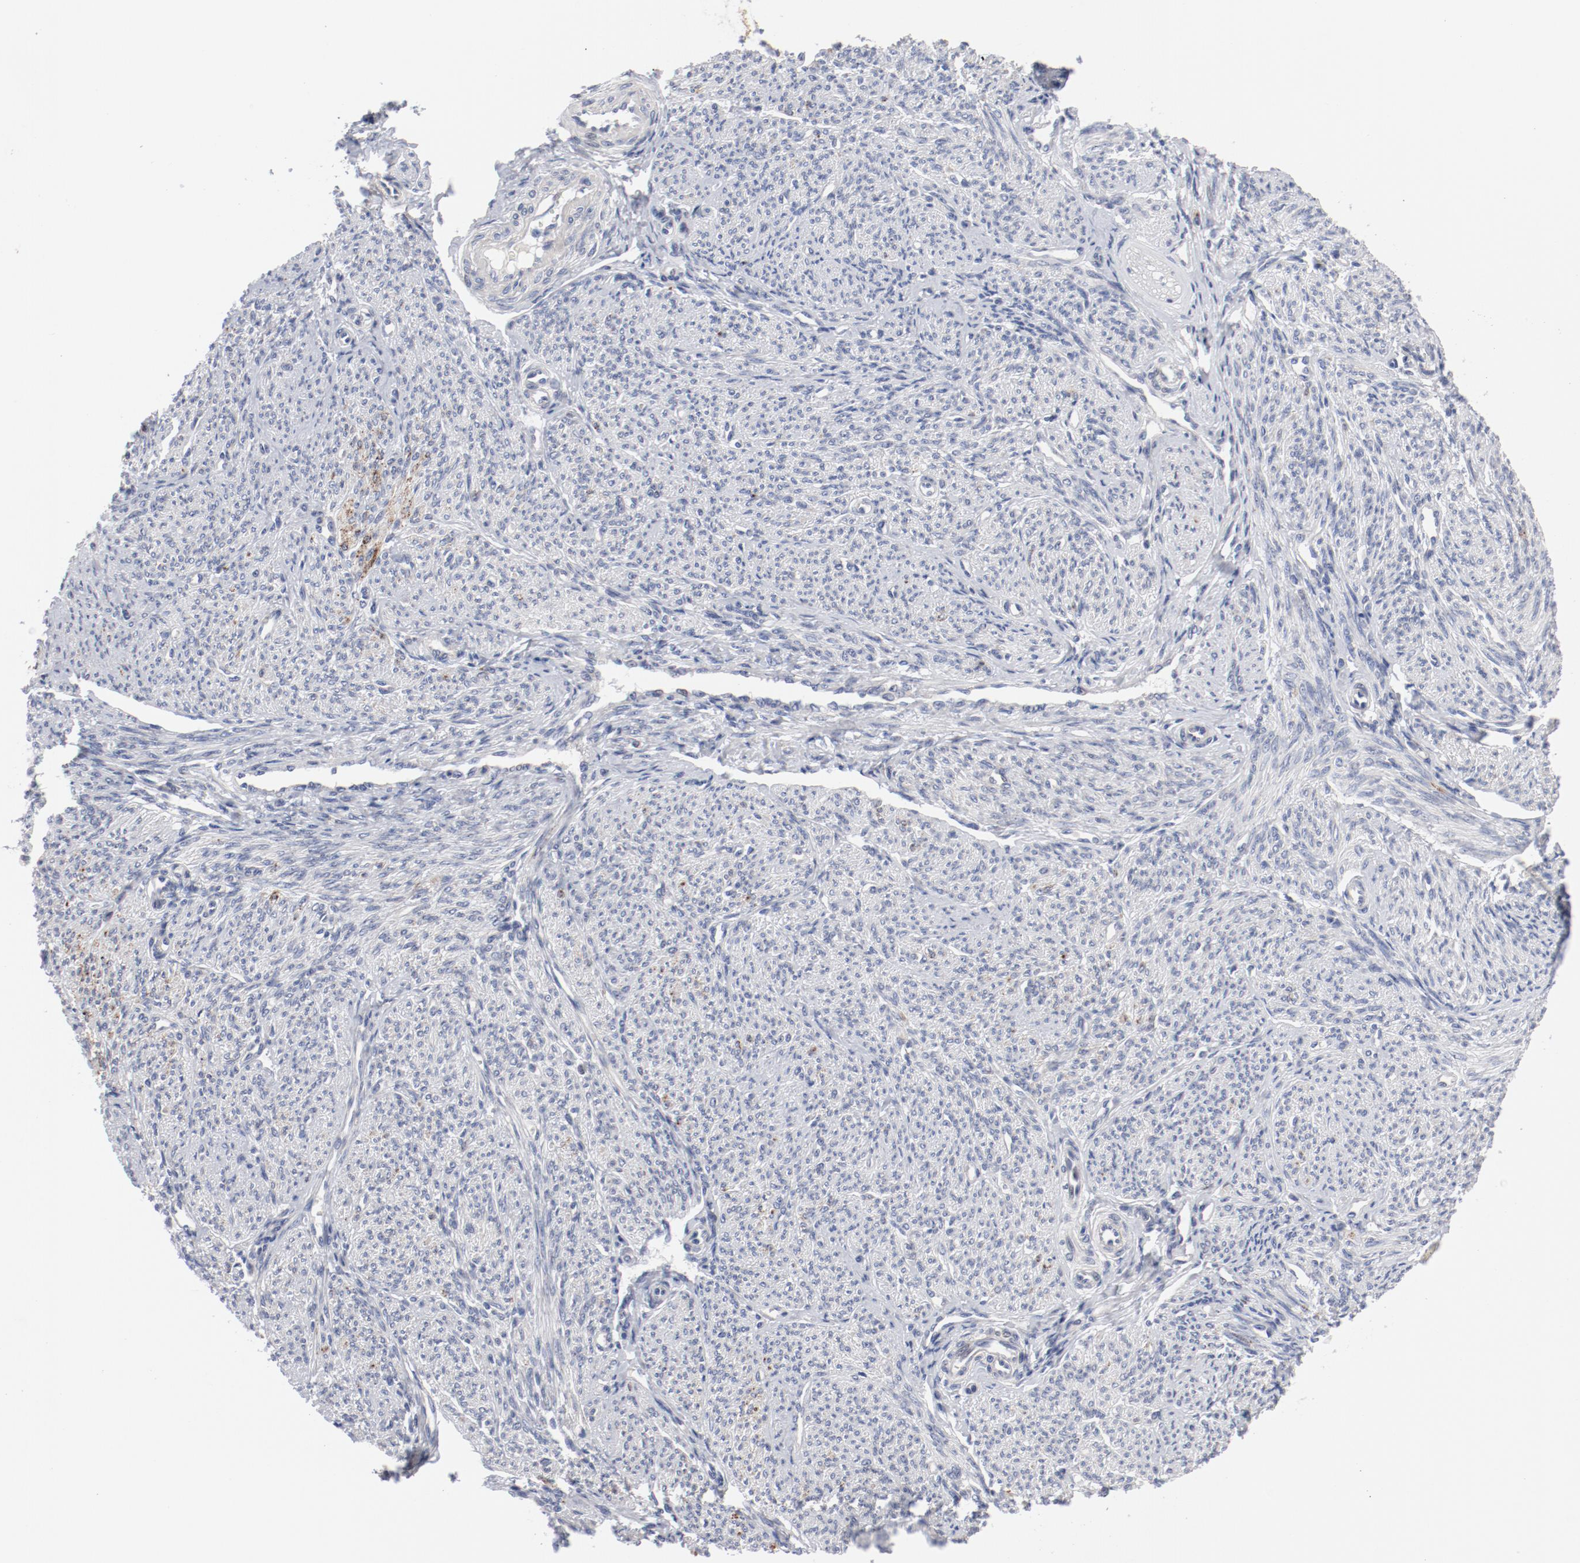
{"staining": {"intensity": "negative", "quantity": "none", "location": "none"}, "tissue": "smooth muscle", "cell_type": "Smooth muscle cells", "image_type": "normal", "snomed": [{"axis": "morphology", "description": "Normal tissue, NOS"}, {"axis": "topography", "description": "Smooth muscle"}], "caption": "Histopathology image shows no protein positivity in smooth muscle cells of normal smooth muscle. (DAB immunohistochemistry (IHC) visualized using brightfield microscopy, high magnification).", "gene": "GPR143", "patient": {"sex": "female", "age": 65}}